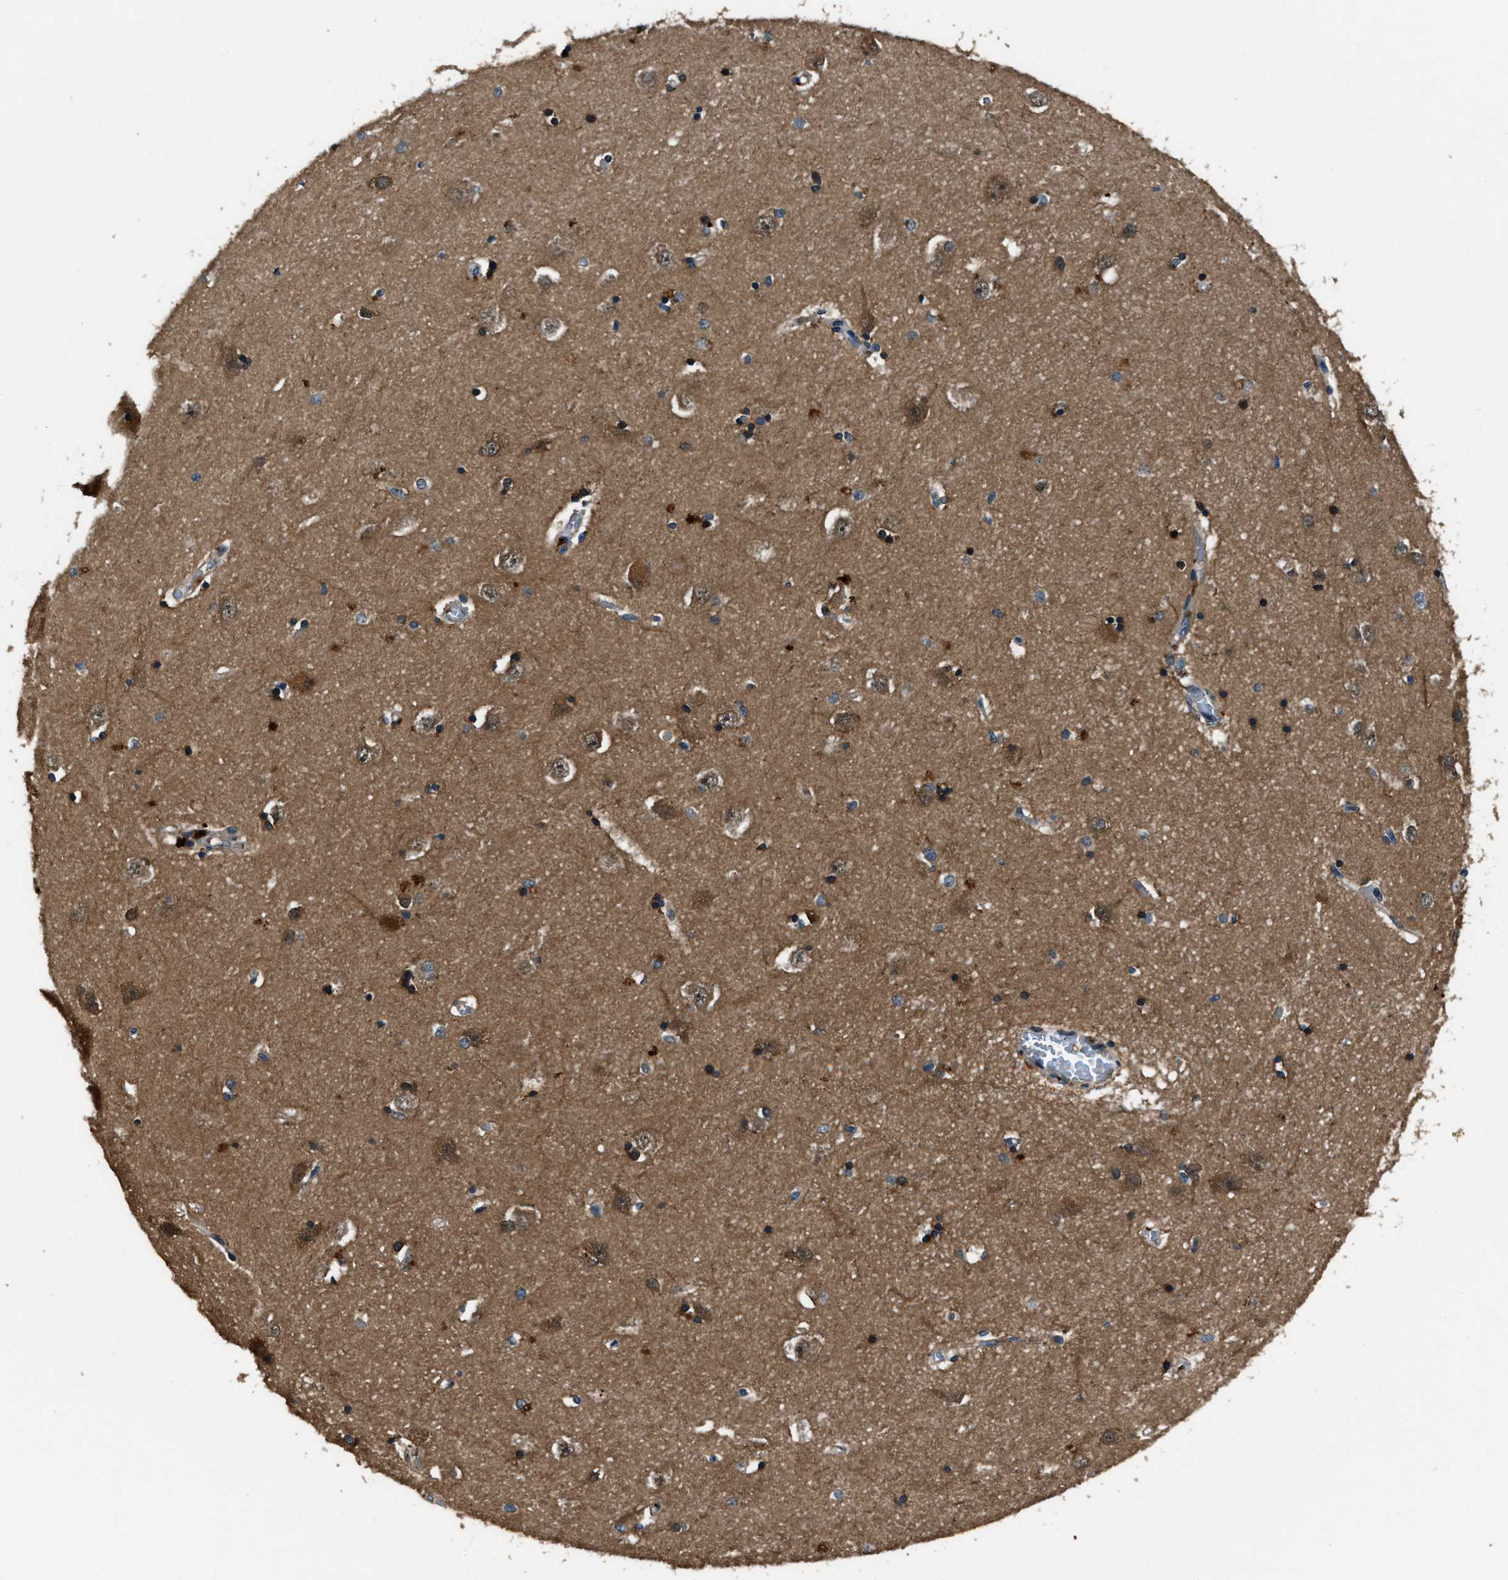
{"staining": {"intensity": "moderate", "quantity": "25%-75%", "location": "cytoplasmic/membranous"}, "tissue": "hippocampus", "cell_type": "Glial cells", "image_type": "normal", "snomed": [{"axis": "morphology", "description": "Normal tissue, NOS"}, {"axis": "topography", "description": "Hippocampus"}], "caption": "The image reveals a brown stain indicating the presence of a protein in the cytoplasmic/membranous of glial cells in hippocampus. (Brightfield microscopy of DAB IHC at high magnification).", "gene": "NUDCD3", "patient": {"sex": "male", "age": 45}}